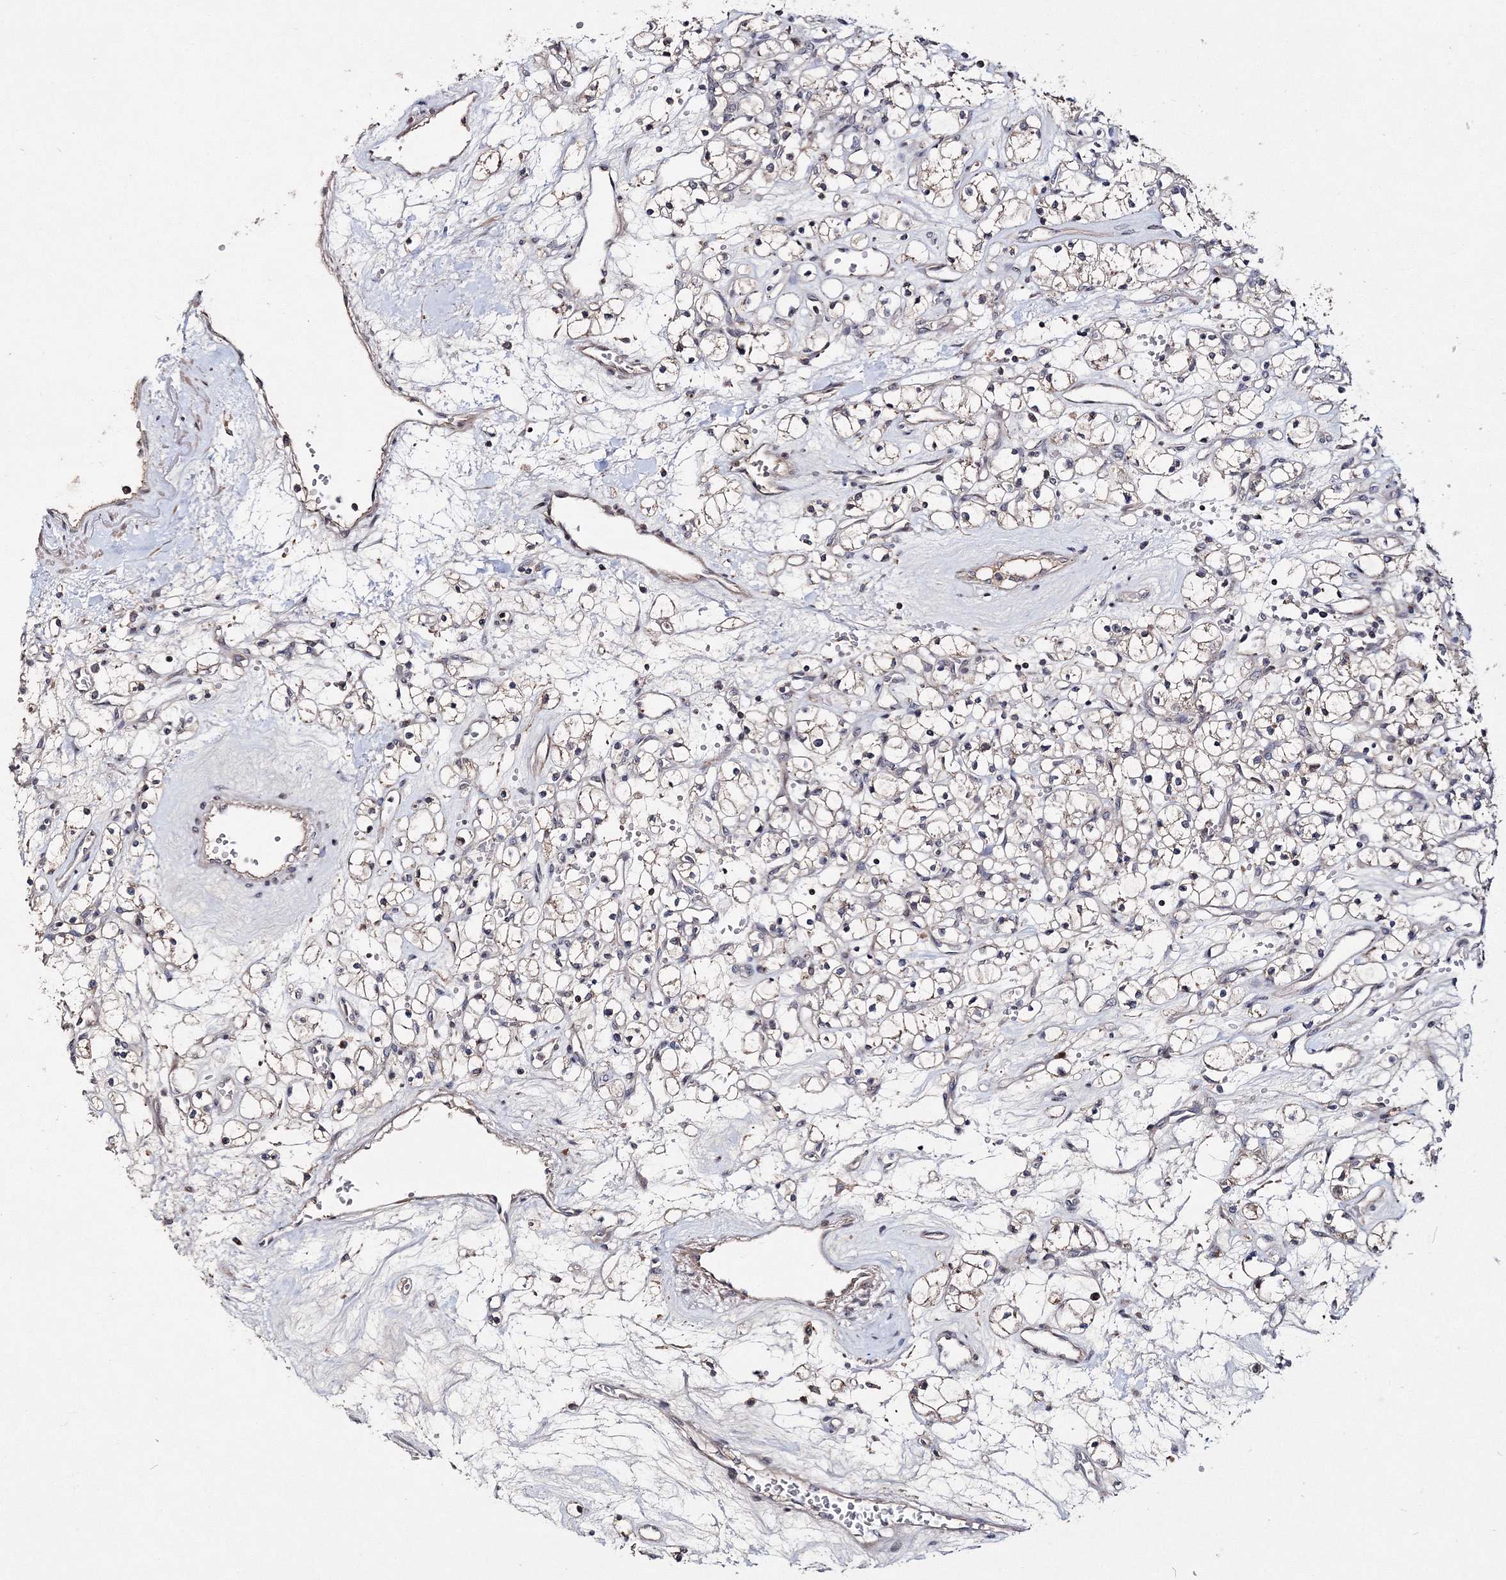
{"staining": {"intensity": "weak", "quantity": "25%-75%", "location": "cytoplasmic/membranous"}, "tissue": "renal cancer", "cell_type": "Tumor cells", "image_type": "cancer", "snomed": [{"axis": "morphology", "description": "Adenocarcinoma, NOS"}, {"axis": "topography", "description": "Kidney"}], "caption": "A low amount of weak cytoplasmic/membranous staining is appreciated in approximately 25%-75% of tumor cells in renal cancer (adenocarcinoma) tissue. The staining was performed using DAB (3,3'-diaminobenzidine), with brown indicating positive protein expression. Nuclei are stained blue with hematoxylin.", "gene": "GJB5", "patient": {"sex": "female", "age": 59}}